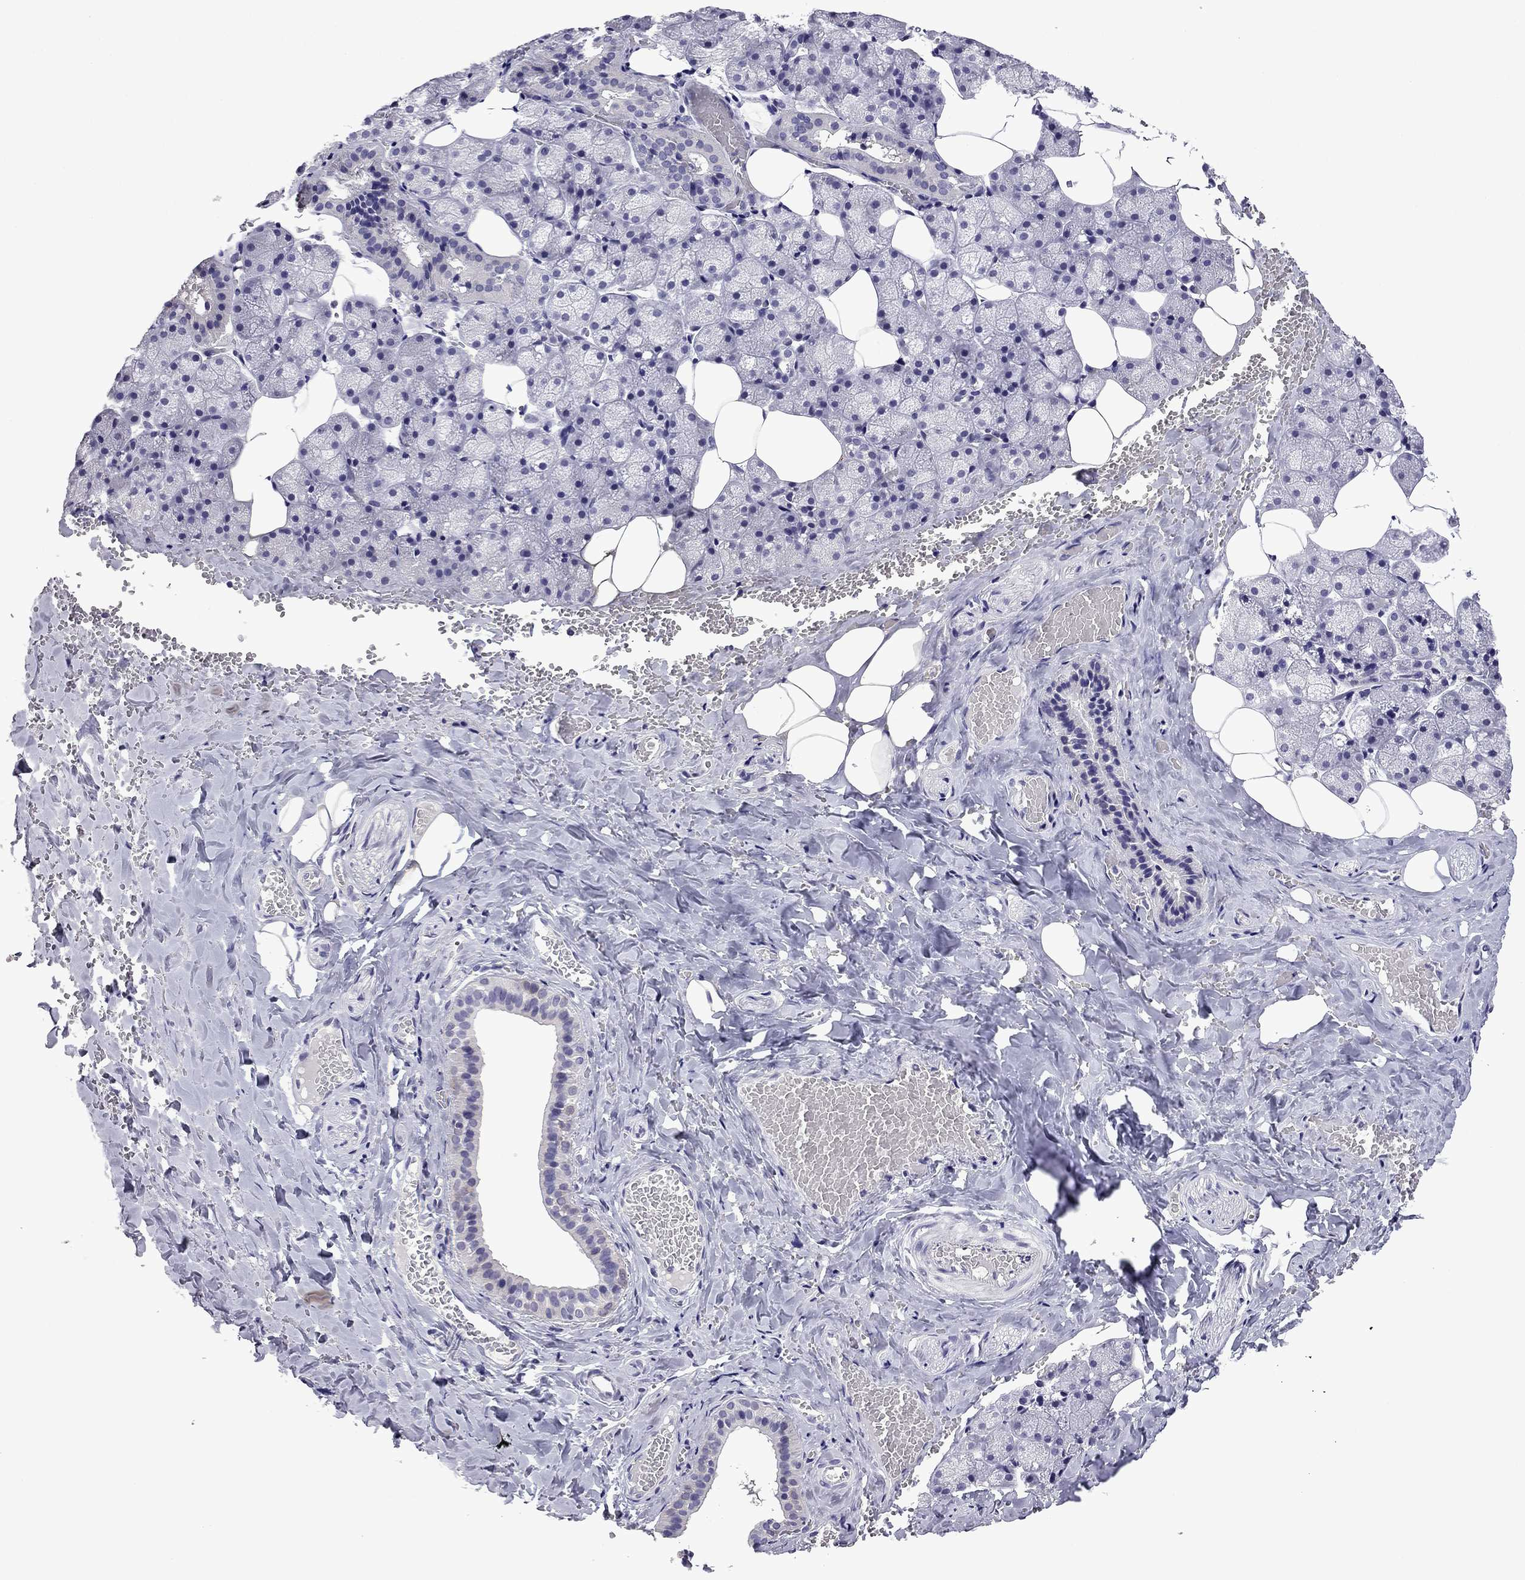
{"staining": {"intensity": "negative", "quantity": "none", "location": "none"}, "tissue": "salivary gland", "cell_type": "Glandular cells", "image_type": "normal", "snomed": [{"axis": "morphology", "description": "Normal tissue, NOS"}, {"axis": "topography", "description": "Salivary gland"}], "caption": "A high-resolution micrograph shows immunohistochemistry staining of unremarkable salivary gland, which shows no significant staining in glandular cells.", "gene": "TTN", "patient": {"sex": "male", "age": 38}}